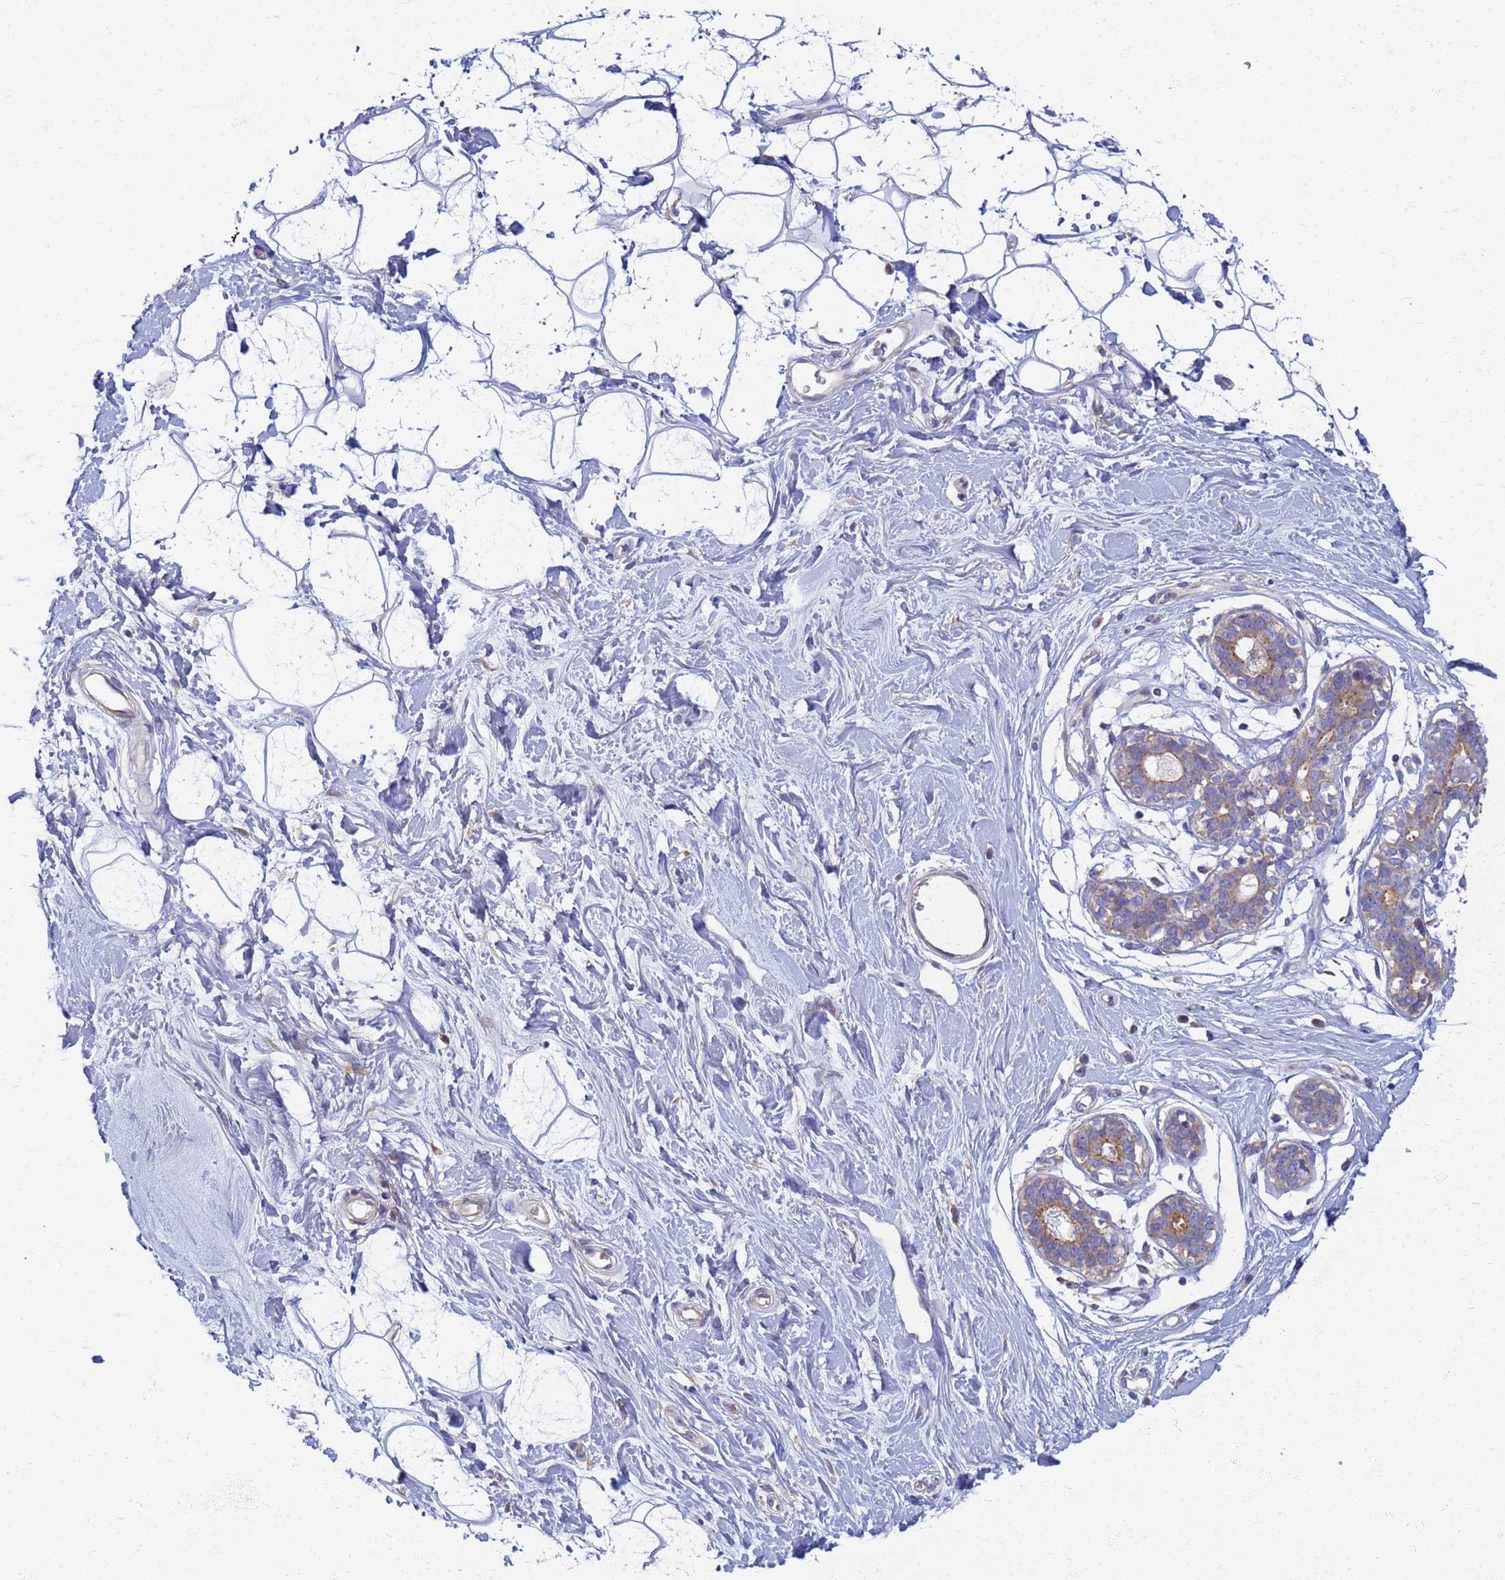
{"staining": {"intensity": "negative", "quantity": "none", "location": "none"}, "tissue": "adipose tissue", "cell_type": "Adipocytes", "image_type": "normal", "snomed": [{"axis": "morphology", "description": "Normal tissue, NOS"}, {"axis": "topography", "description": "Breast"}], "caption": "Immunohistochemistry micrograph of normal adipose tissue: adipose tissue stained with DAB displays no significant protein positivity in adipocytes.", "gene": "EEA1", "patient": {"sex": "female", "age": 26}}